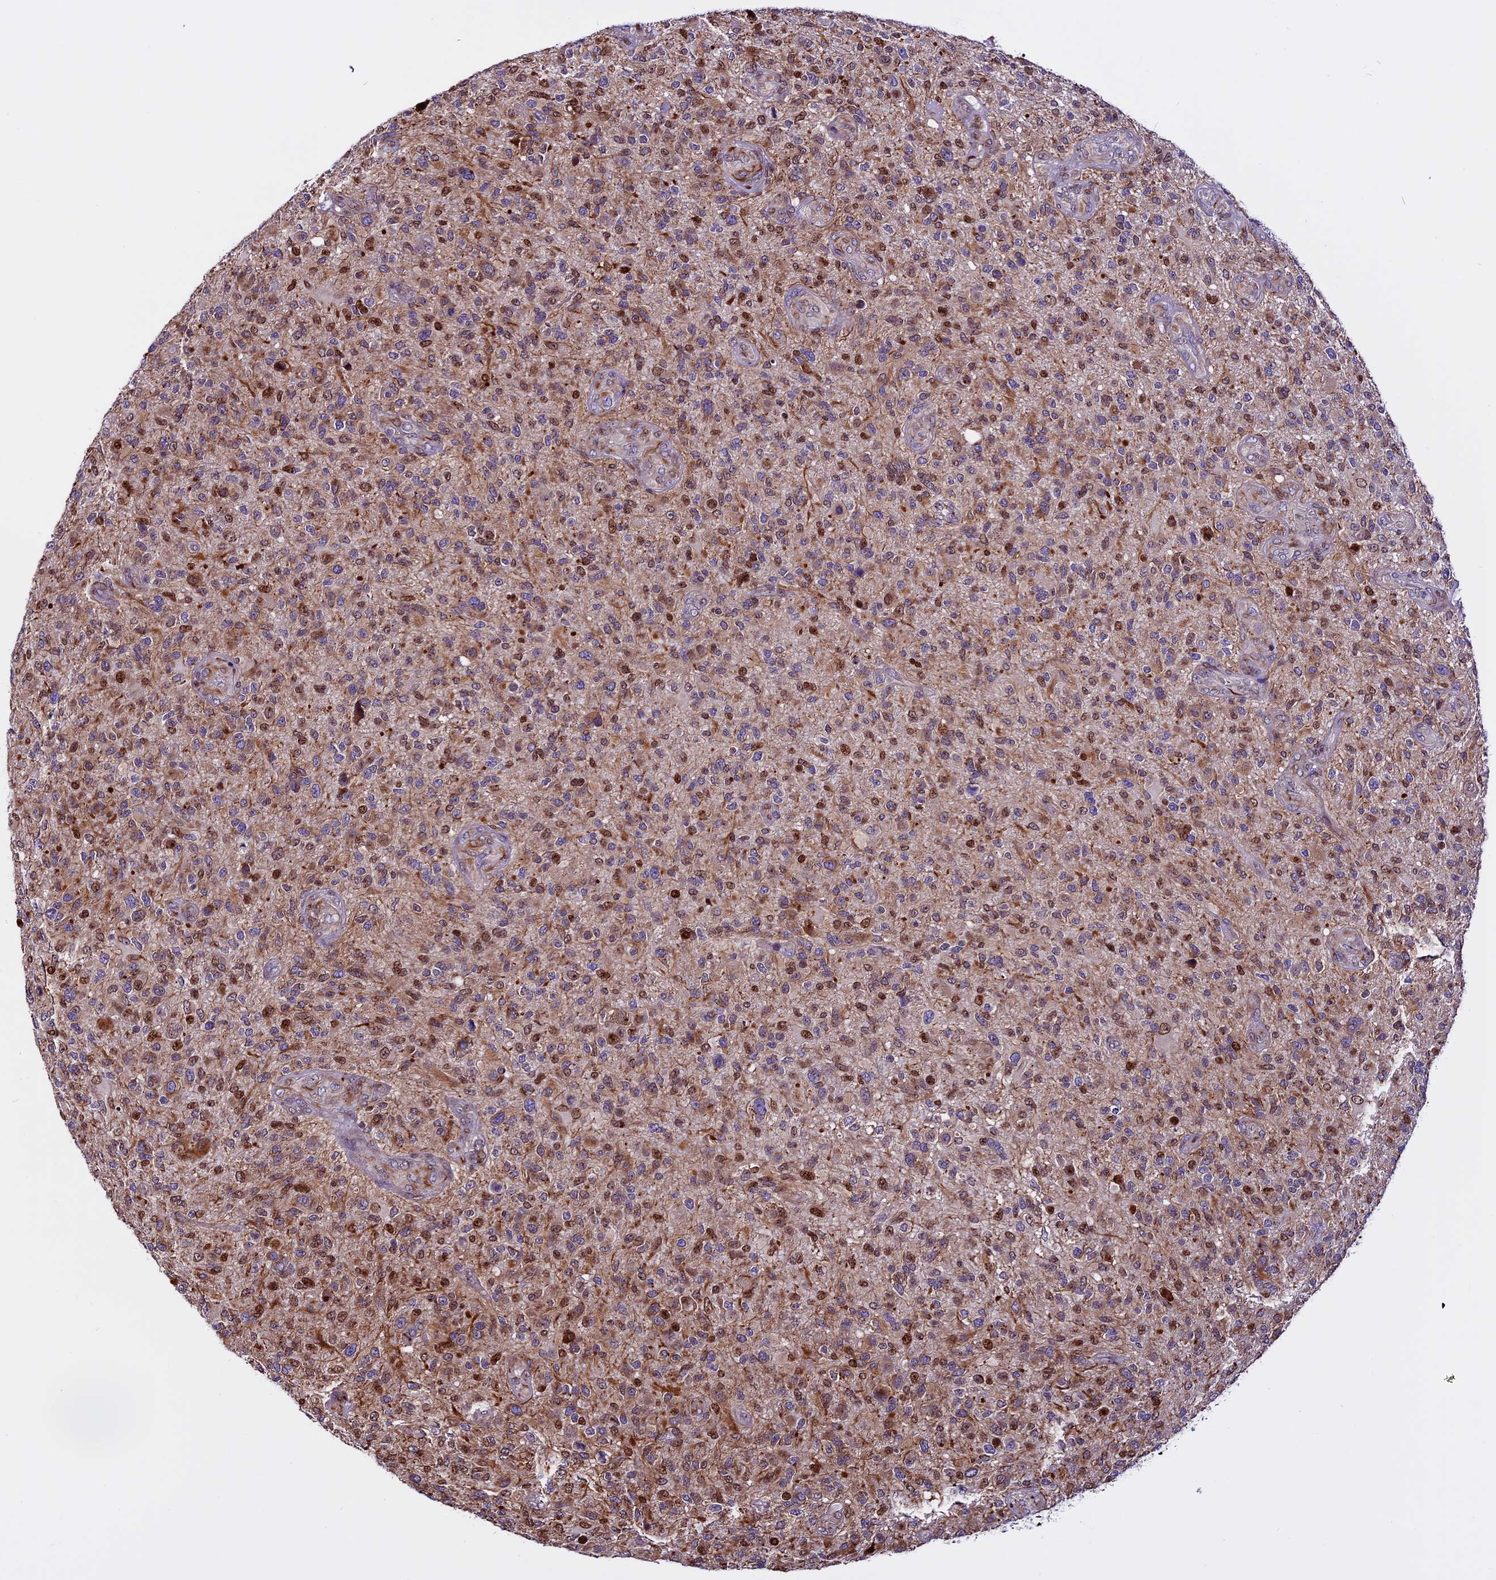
{"staining": {"intensity": "moderate", "quantity": "<25%", "location": "cytoplasmic/membranous,nuclear"}, "tissue": "glioma", "cell_type": "Tumor cells", "image_type": "cancer", "snomed": [{"axis": "morphology", "description": "Glioma, malignant, High grade"}, {"axis": "topography", "description": "Brain"}], "caption": "A brown stain highlights moderate cytoplasmic/membranous and nuclear positivity of a protein in high-grade glioma (malignant) tumor cells.", "gene": "RINL", "patient": {"sex": "male", "age": 47}}